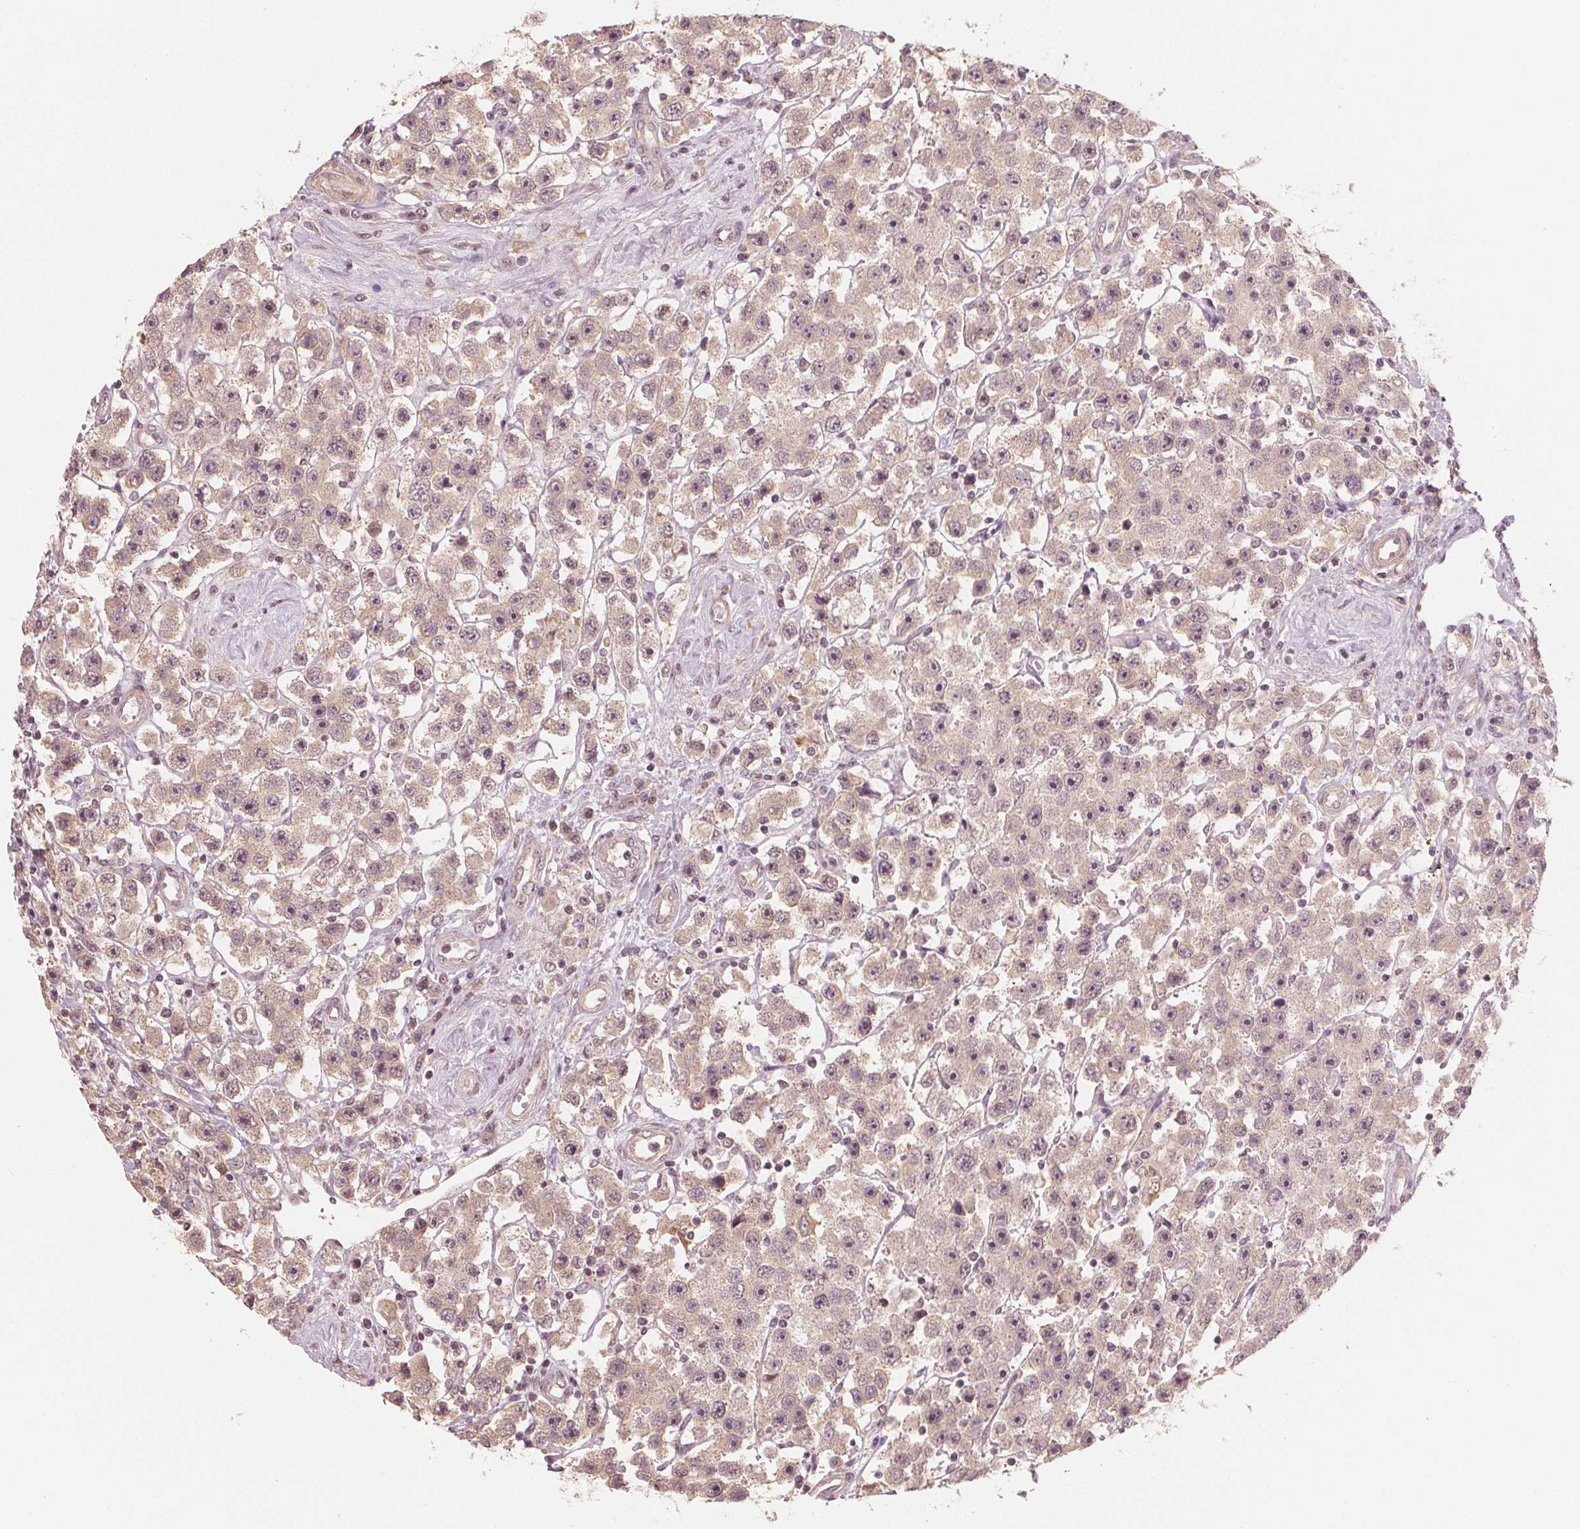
{"staining": {"intensity": "weak", "quantity": "25%-75%", "location": "nuclear"}, "tissue": "testis cancer", "cell_type": "Tumor cells", "image_type": "cancer", "snomed": [{"axis": "morphology", "description": "Seminoma, NOS"}, {"axis": "topography", "description": "Testis"}], "caption": "Protein staining of testis cancer tissue demonstrates weak nuclear positivity in approximately 25%-75% of tumor cells.", "gene": "CLBA1", "patient": {"sex": "male", "age": 45}}